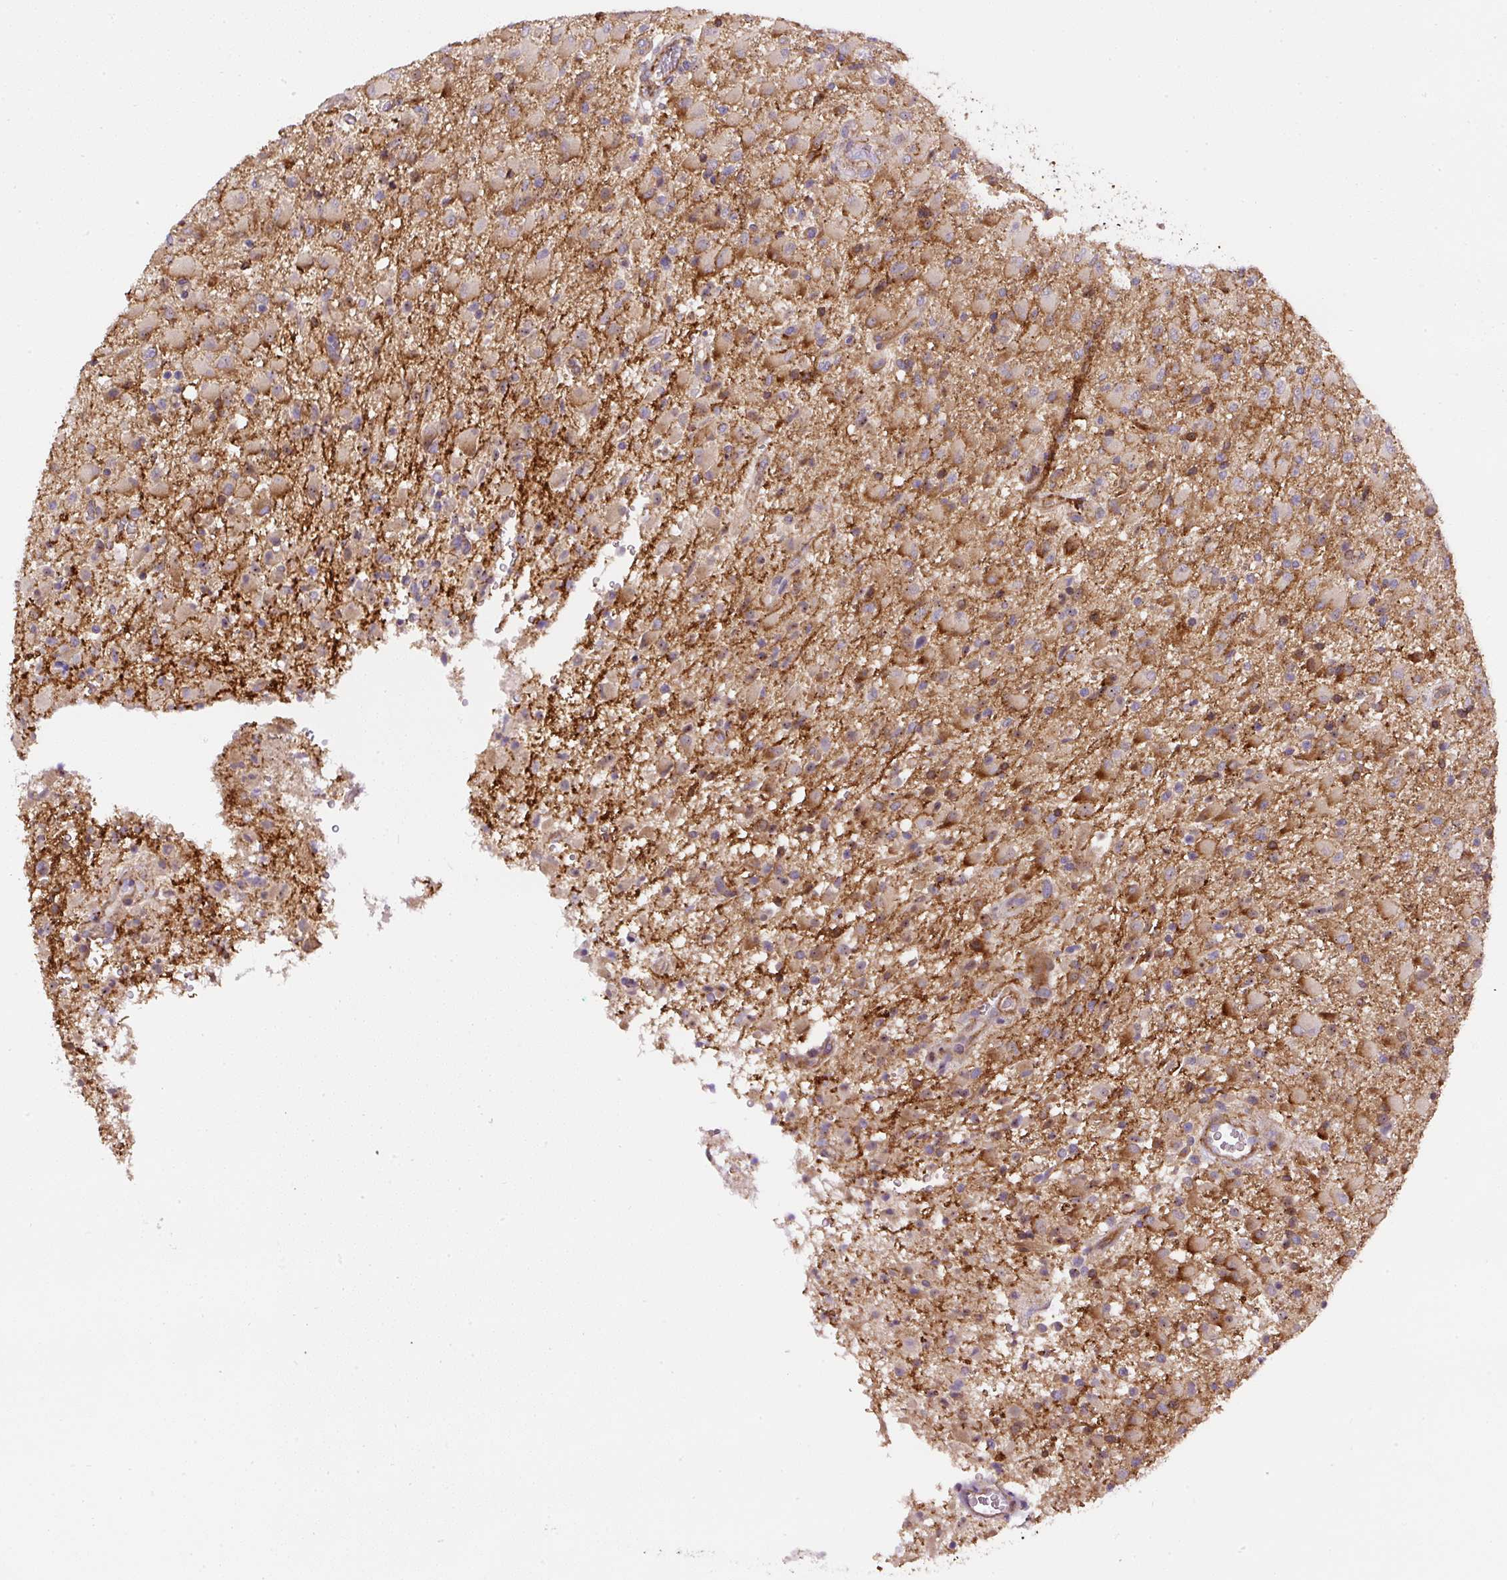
{"staining": {"intensity": "moderate", "quantity": "<25%", "location": "cytoplasmic/membranous"}, "tissue": "glioma", "cell_type": "Tumor cells", "image_type": "cancer", "snomed": [{"axis": "morphology", "description": "Glioma, malignant, Low grade"}, {"axis": "topography", "description": "Brain"}], "caption": "Protein expression analysis of malignant glioma (low-grade) exhibits moderate cytoplasmic/membranous staining in approximately <25% of tumor cells. The staining was performed using DAB (3,3'-diaminobenzidine), with brown indicating positive protein expression. Nuclei are stained blue with hematoxylin.", "gene": "RNF170", "patient": {"sex": "male", "age": 65}}